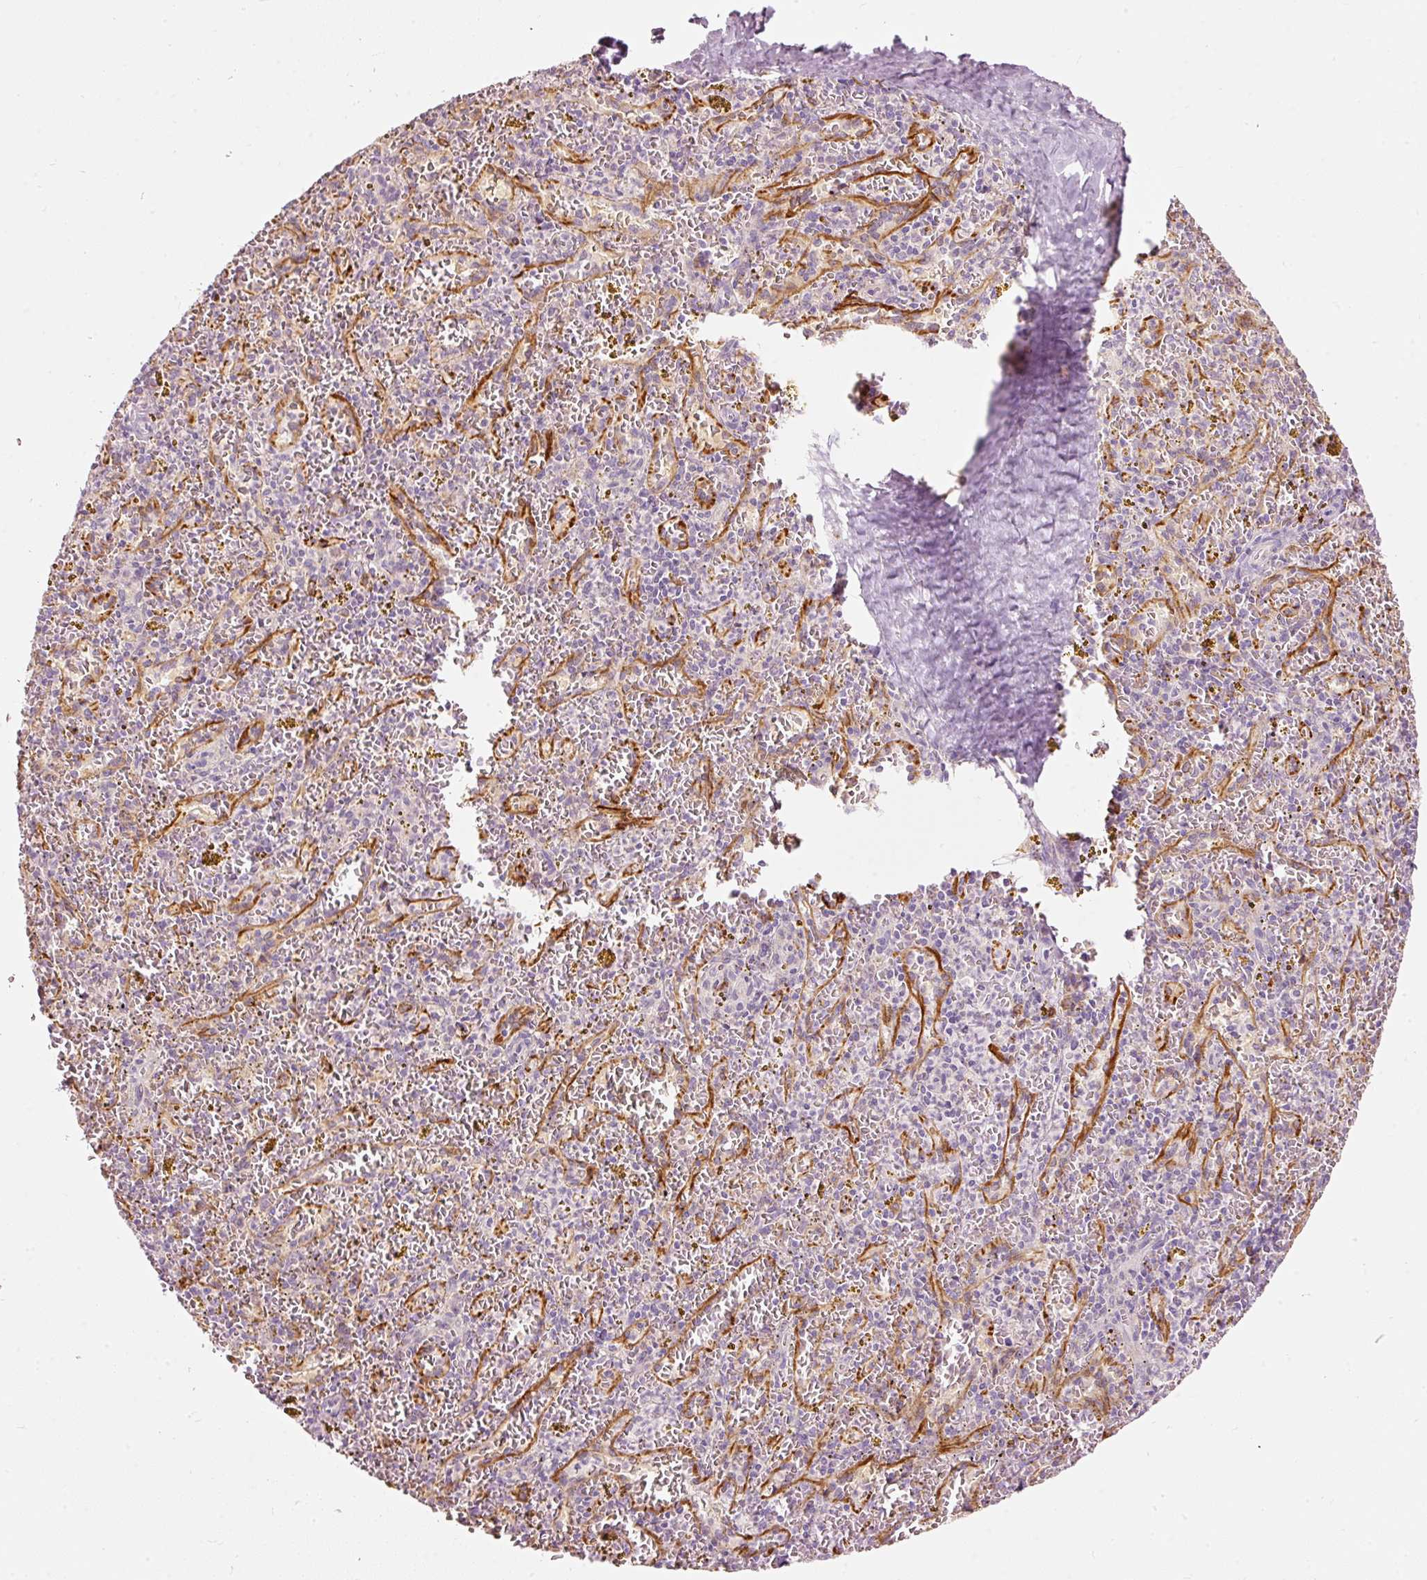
{"staining": {"intensity": "negative", "quantity": "none", "location": "none"}, "tissue": "spleen", "cell_type": "Cells in red pulp", "image_type": "normal", "snomed": [{"axis": "morphology", "description": "Normal tissue, NOS"}, {"axis": "topography", "description": "Spleen"}], "caption": "Spleen stained for a protein using immunohistochemistry (IHC) shows no staining cells in red pulp.", "gene": "MTHFD2", "patient": {"sex": "male", "age": 57}}